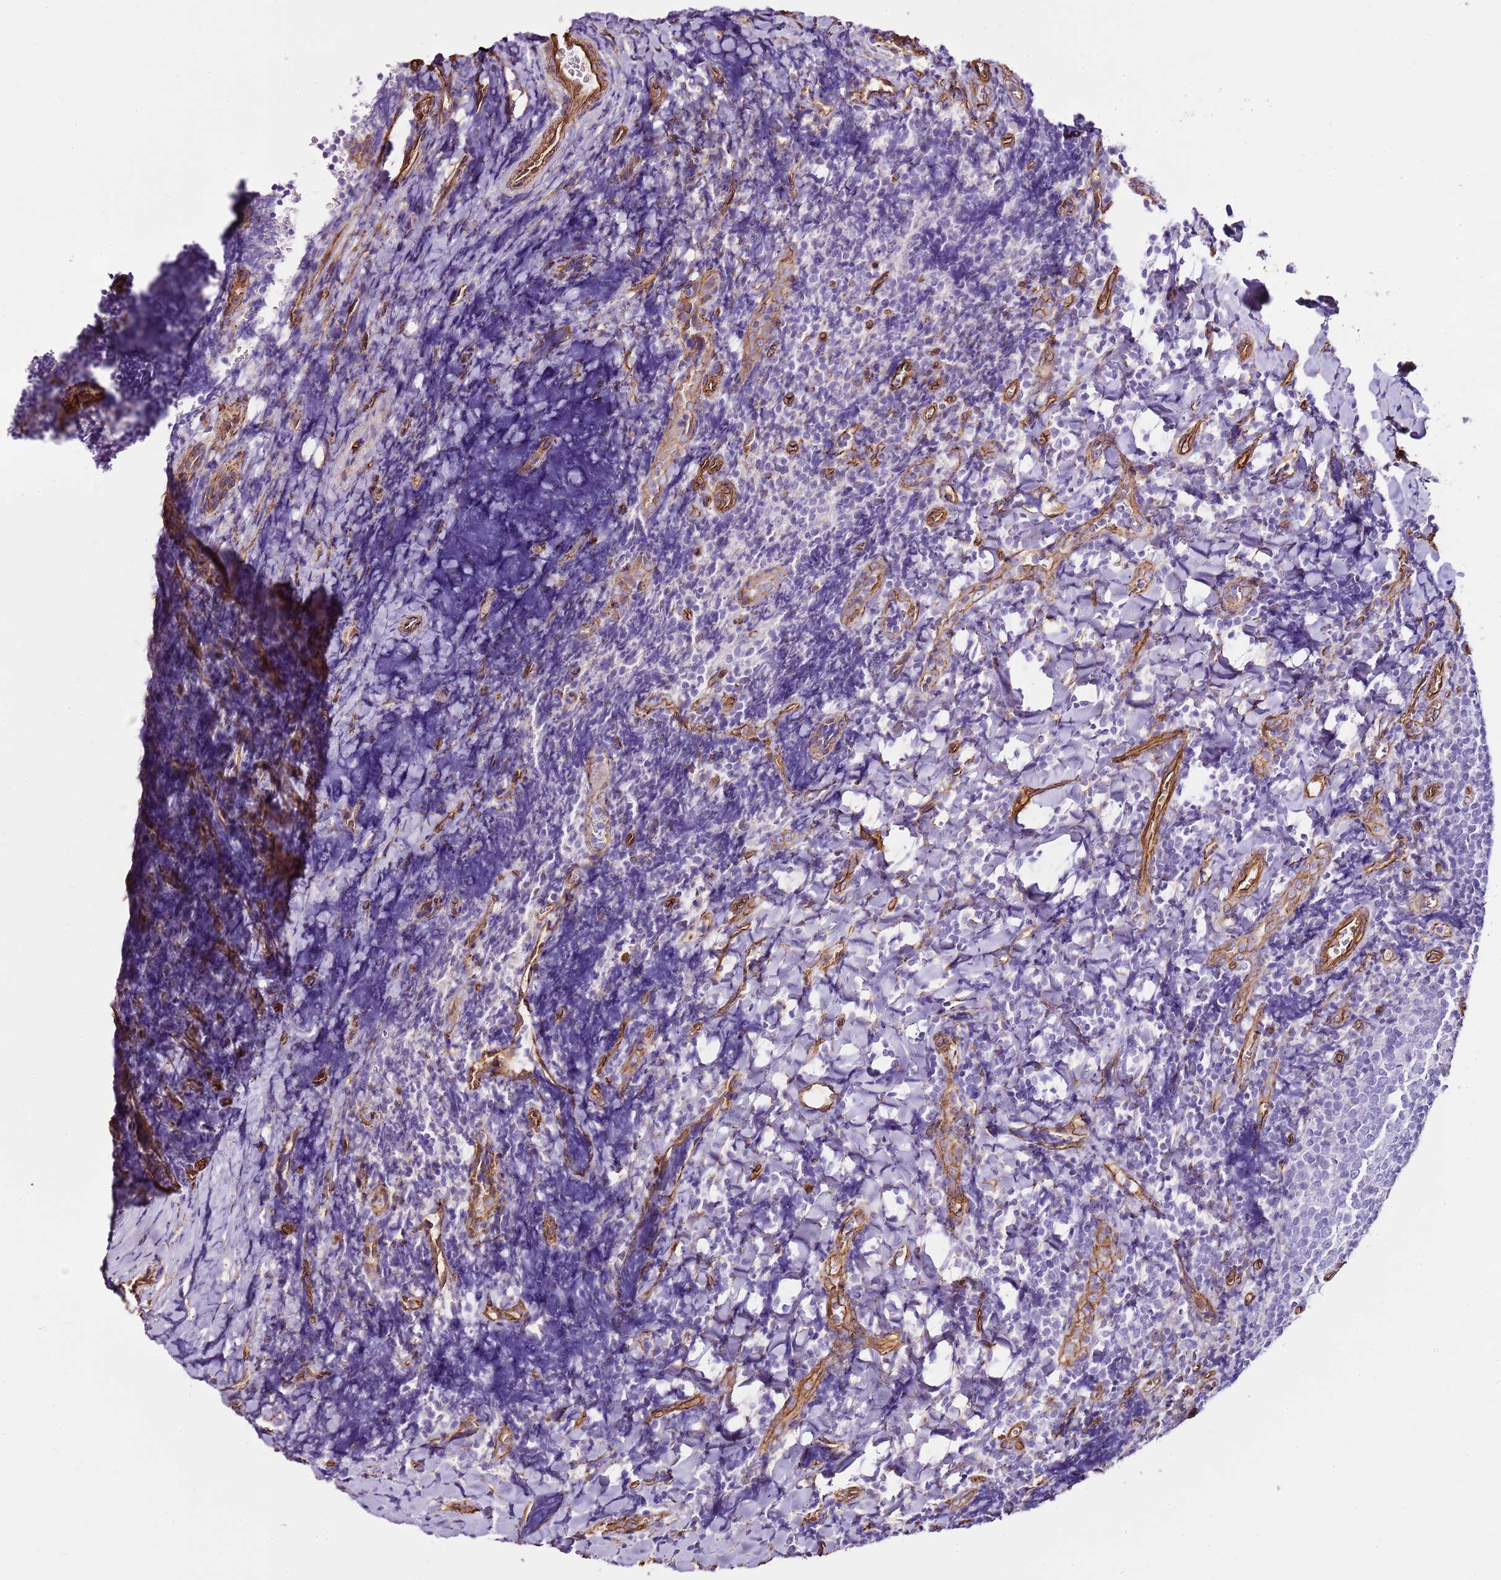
{"staining": {"intensity": "negative", "quantity": "none", "location": "none"}, "tissue": "tonsil", "cell_type": "Germinal center cells", "image_type": "normal", "snomed": [{"axis": "morphology", "description": "Normal tissue, NOS"}, {"axis": "topography", "description": "Tonsil"}], "caption": "A micrograph of tonsil stained for a protein exhibits no brown staining in germinal center cells. (IHC, brightfield microscopy, high magnification).", "gene": "CTDSPL", "patient": {"sex": "male", "age": 27}}